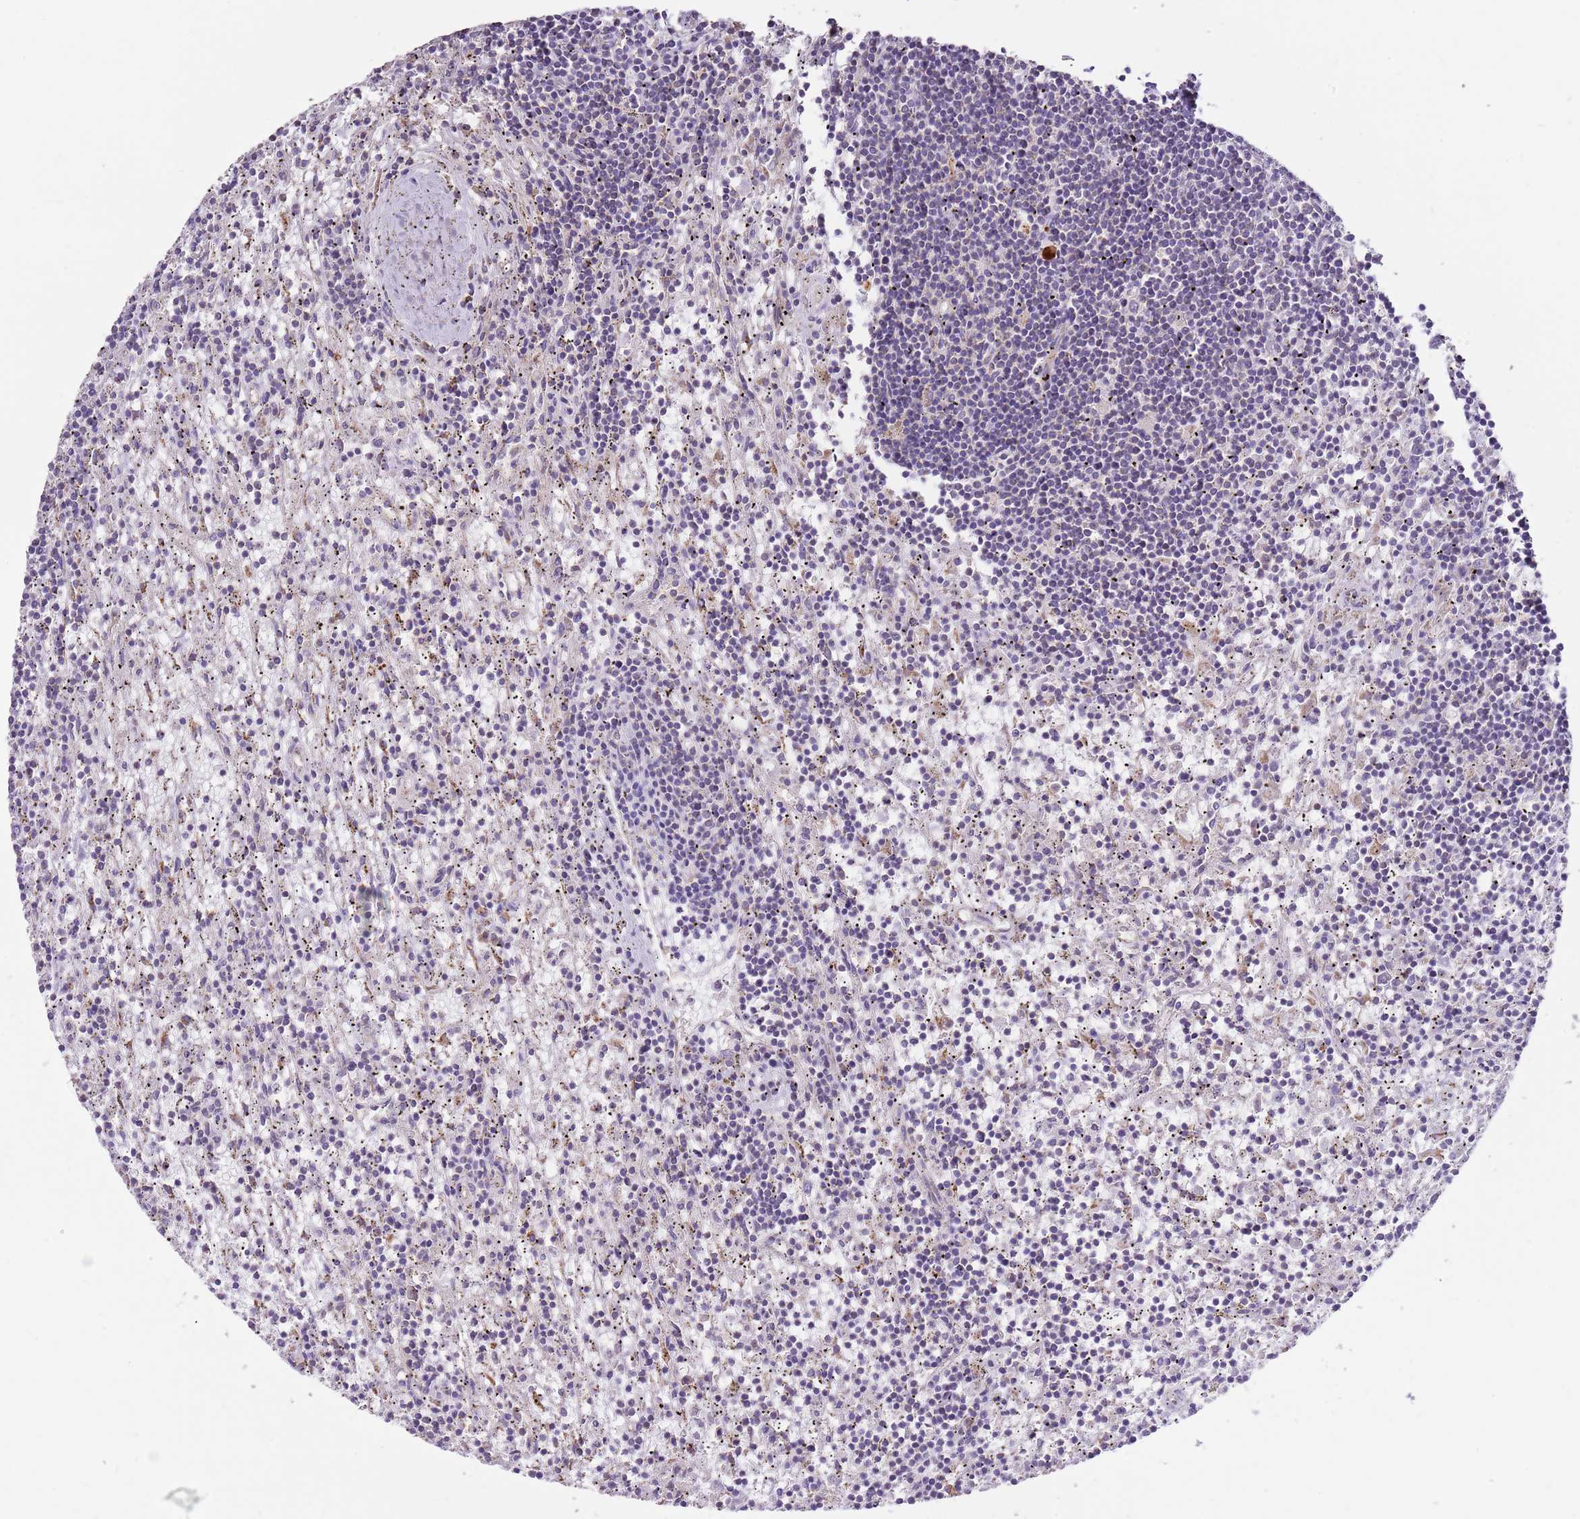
{"staining": {"intensity": "negative", "quantity": "none", "location": "none"}, "tissue": "lymphoma", "cell_type": "Tumor cells", "image_type": "cancer", "snomed": [{"axis": "morphology", "description": "Malignant lymphoma, non-Hodgkin's type, Low grade"}, {"axis": "topography", "description": "Spleen"}], "caption": "Lymphoma was stained to show a protein in brown. There is no significant positivity in tumor cells. (DAB IHC visualized using brightfield microscopy, high magnification).", "gene": "DOCK9", "patient": {"sex": "male", "age": 76}}